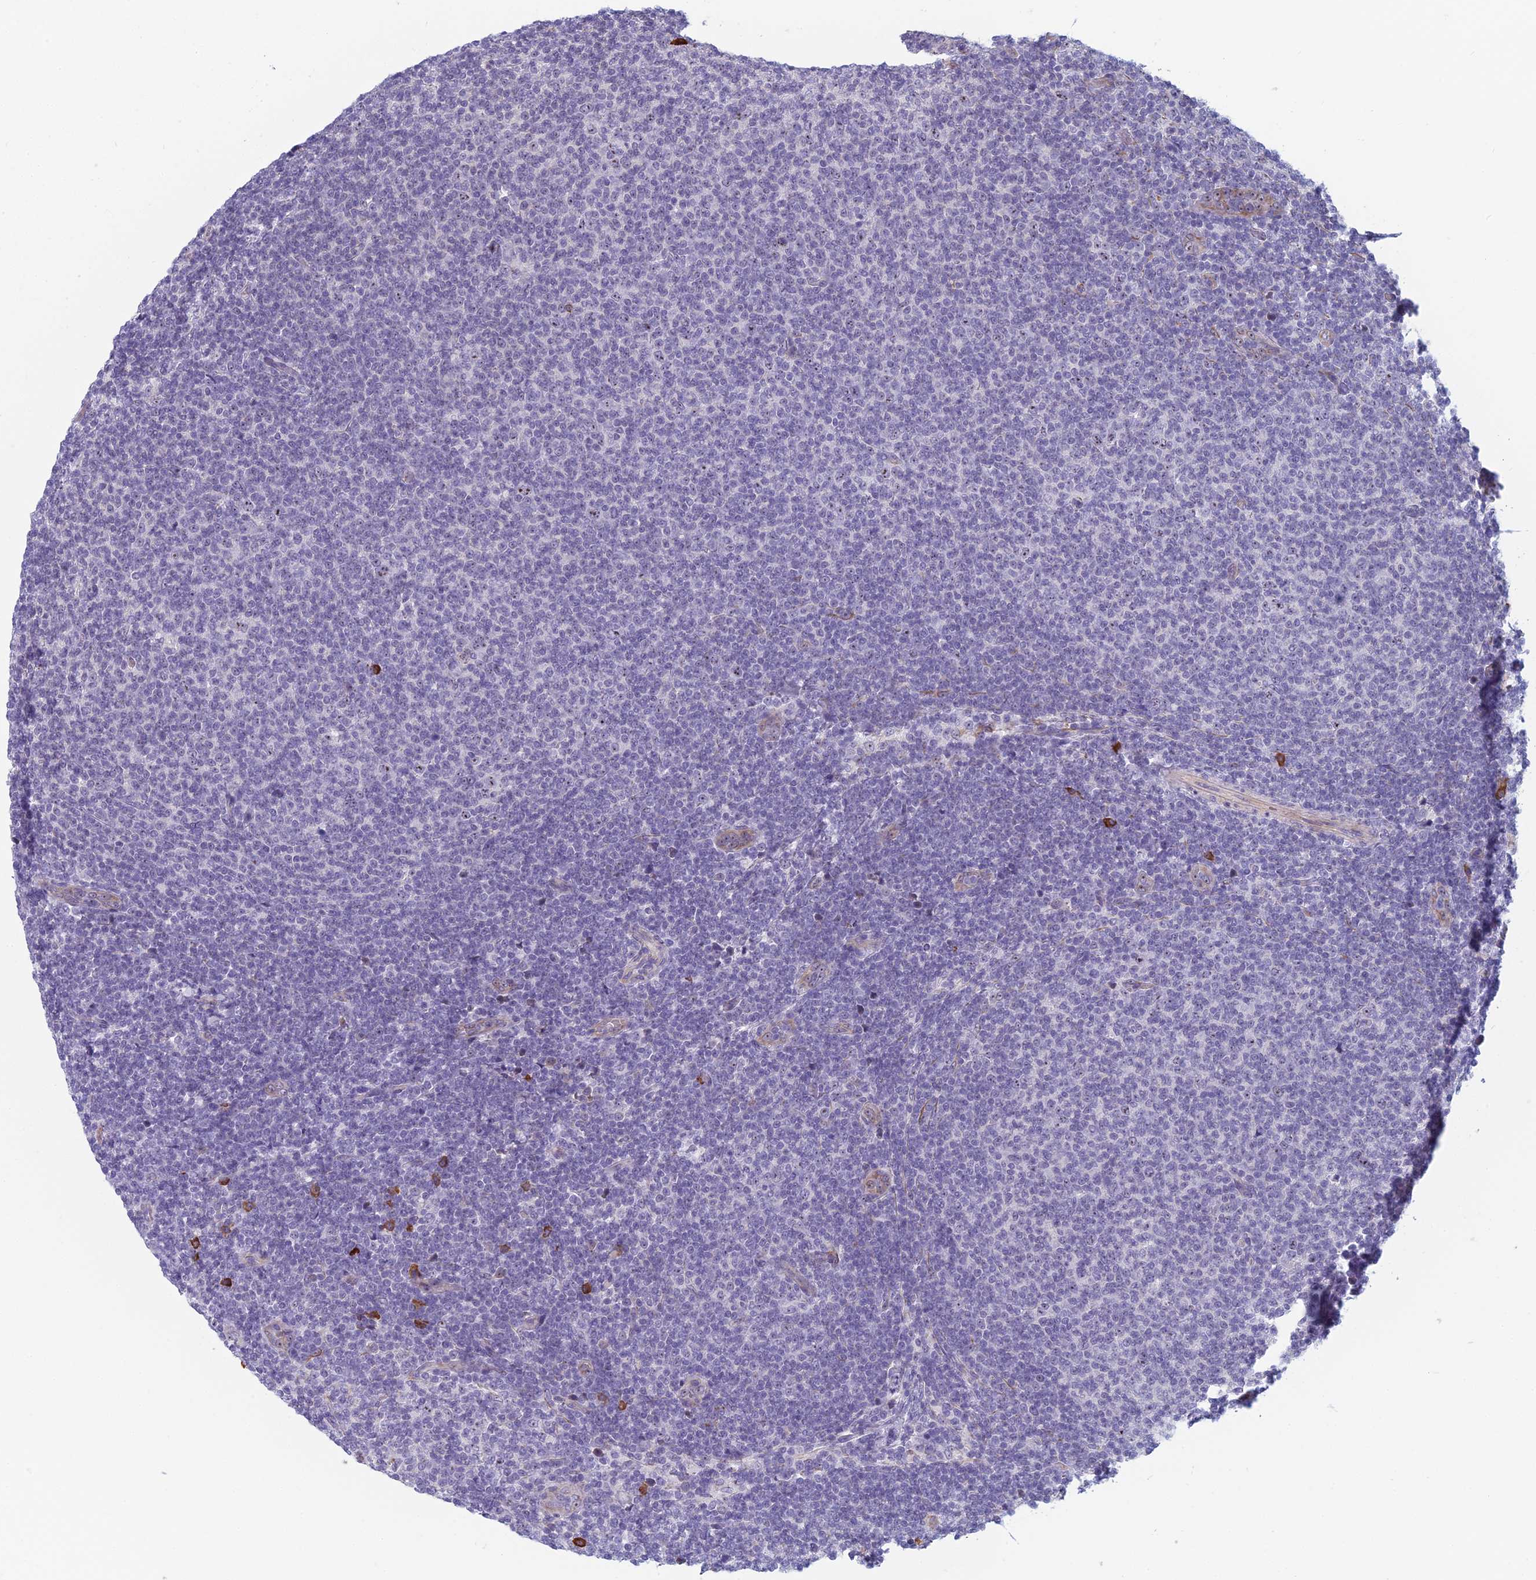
{"staining": {"intensity": "weak", "quantity": "25%-75%", "location": "nuclear"}, "tissue": "lymphoma", "cell_type": "Tumor cells", "image_type": "cancer", "snomed": [{"axis": "morphology", "description": "Malignant lymphoma, non-Hodgkin's type, Low grade"}, {"axis": "topography", "description": "Lymph node"}], "caption": "Lymphoma was stained to show a protein in brown. There is low levels of weak nuclear expression in about 25%-75% of tumor cells.", "gene": "NOC2L", "patient": {"sex": "male", "age": 66}}